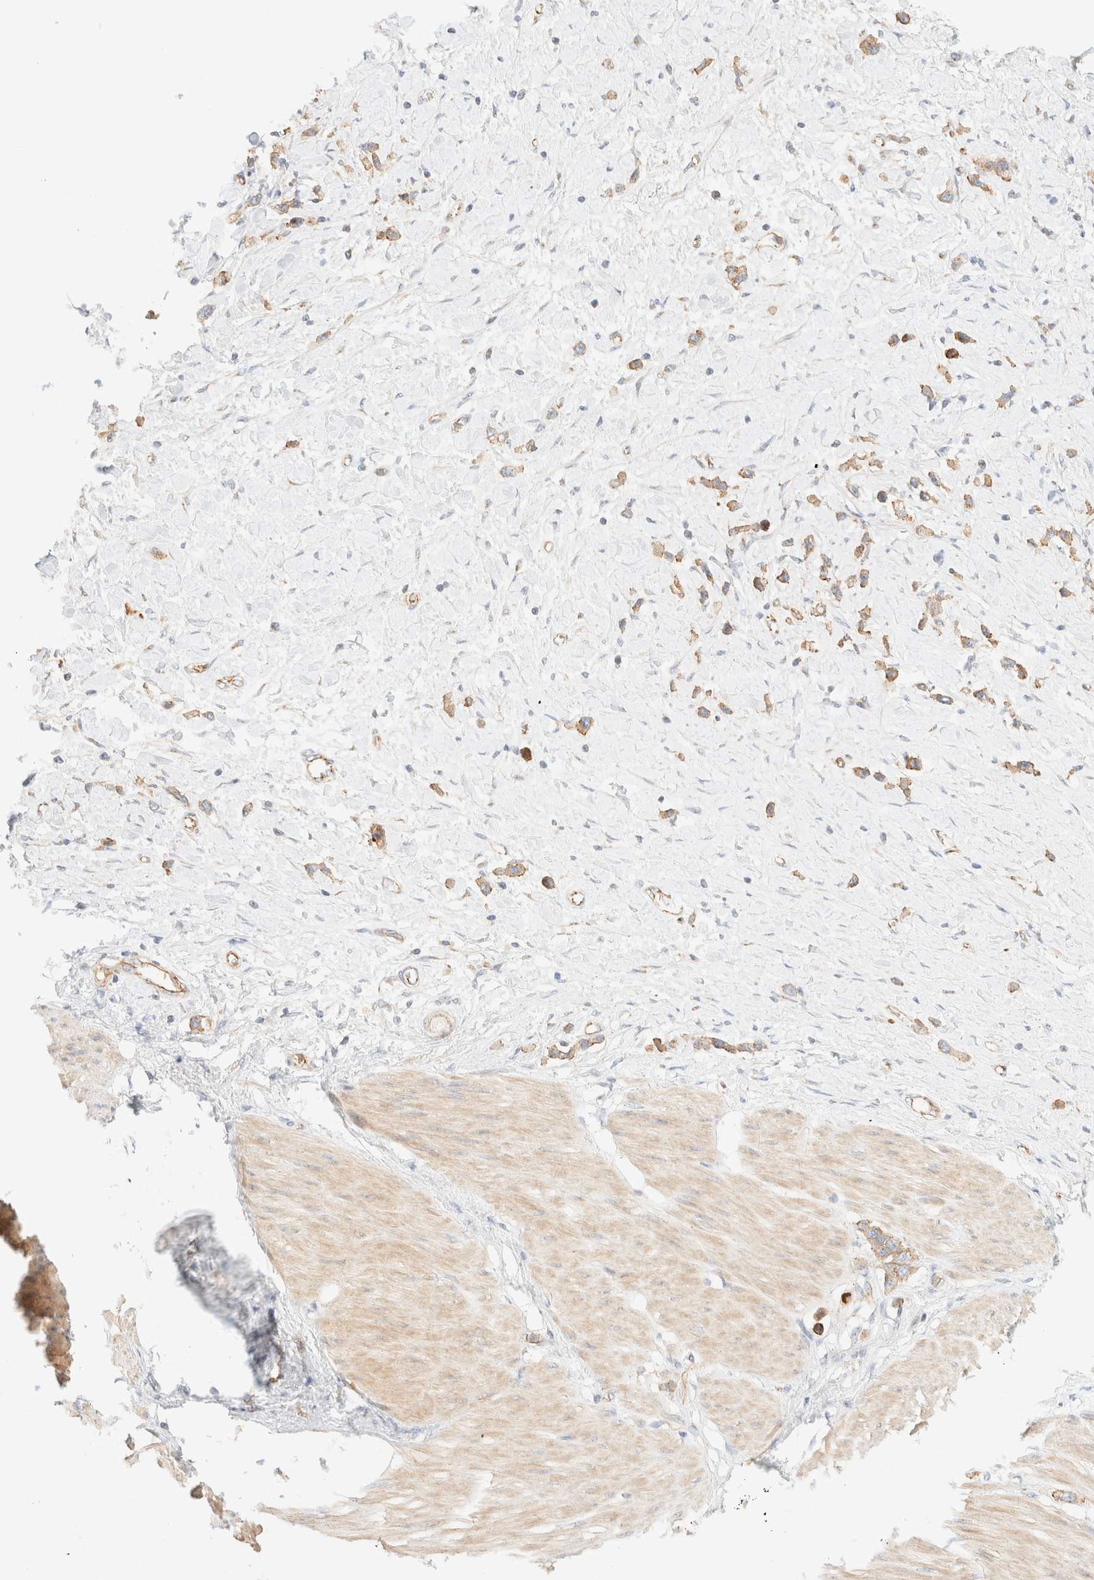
{"staining": {"intensity": "weak", "quantity": ">75%", "location": "cytoplasmic/membranous"}, "tissue": "stomach cancer", "cell_type": "Tumor cells", "image_type": "cancer", "snomed": [{"axis": "morphology", "description": "Adenocarcinoma, NOS"}, {"axis": "topography", "description": "Stomach"}], "caption": "Protein staining exhibits weak cytoplasmic/membranous expression in about >75% of tumor cells in stomach cancer (adenocarcinoma). (DAB (3,3'-diaminobenzidine) IHC with brightfield microscopy, high magnification).", "gene": "MYO10", "patient": {"sex": "female", "age": 65}}